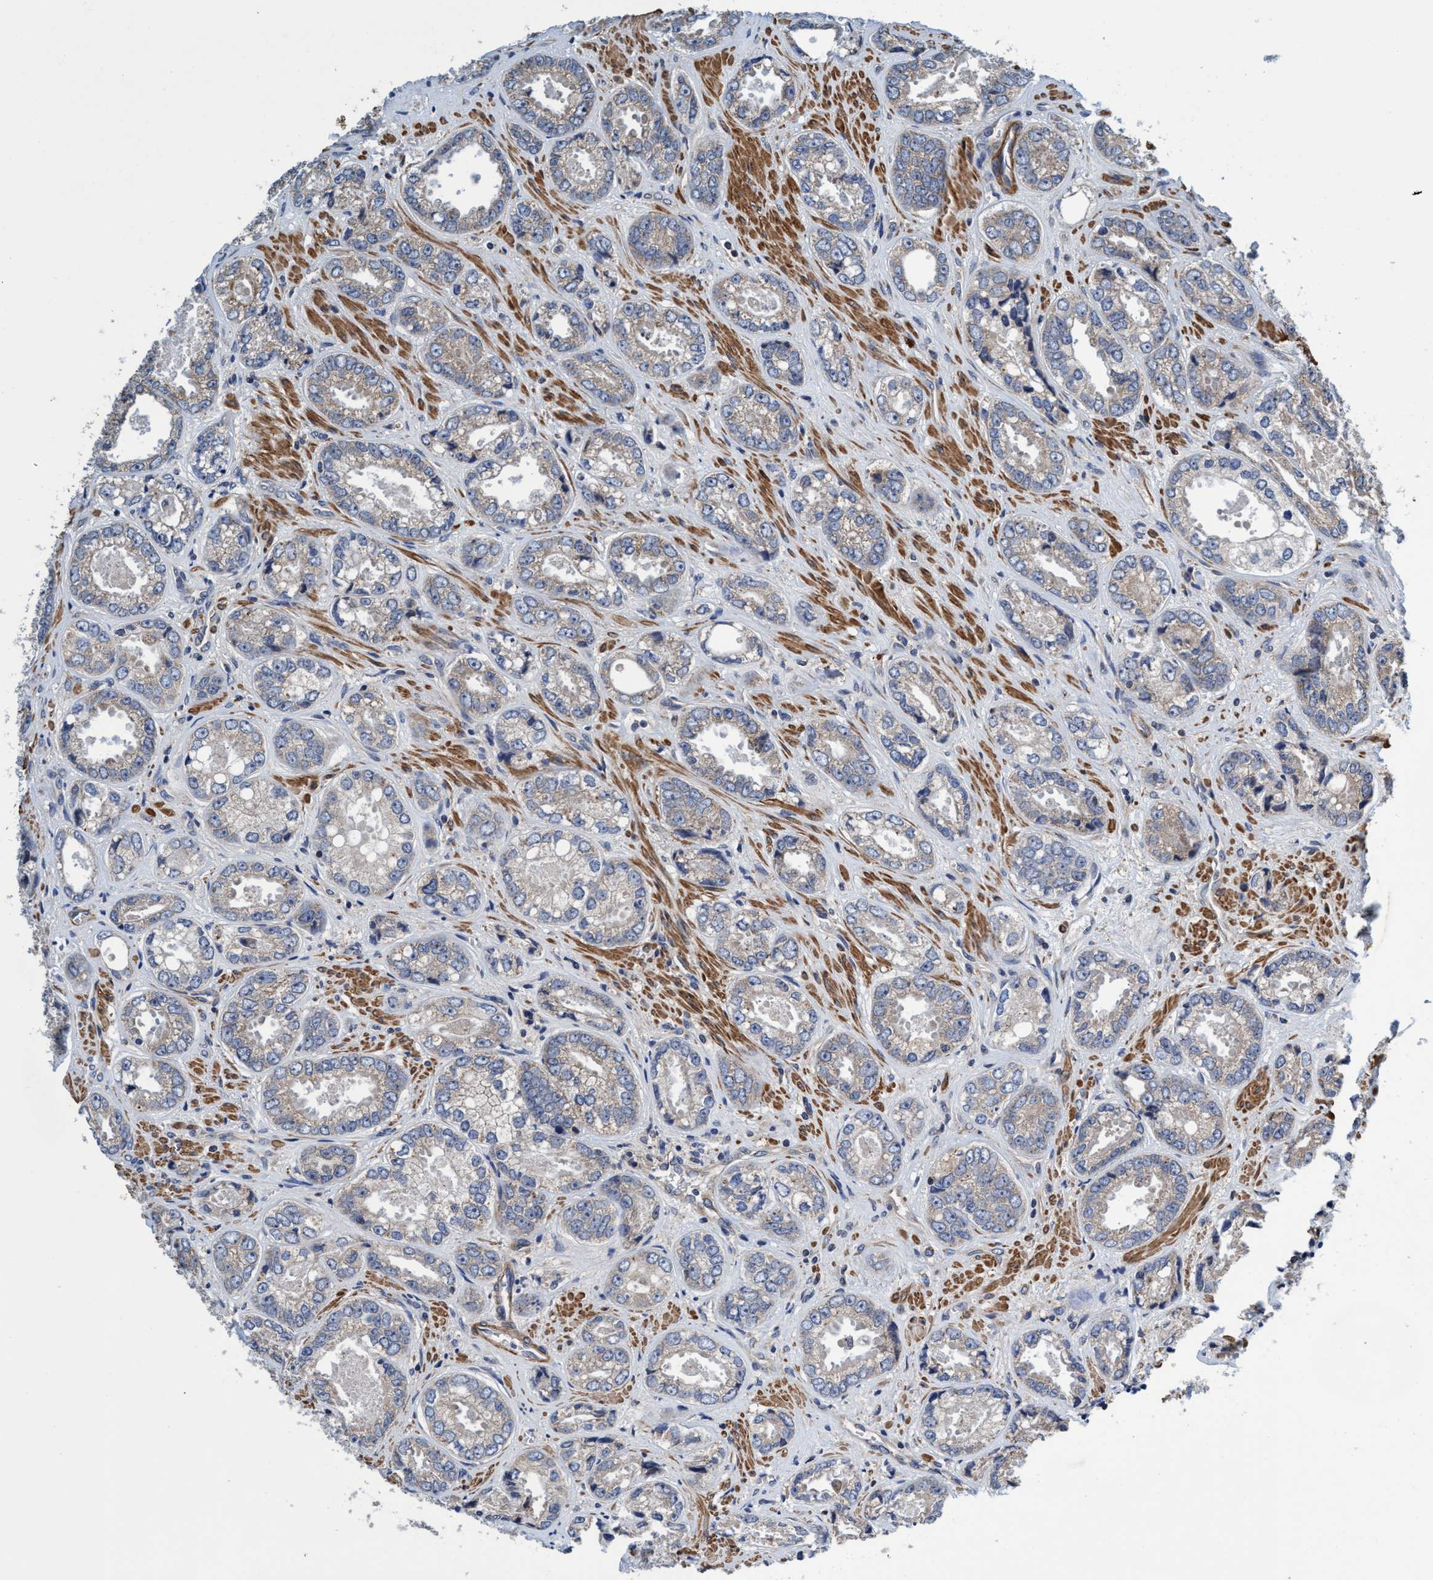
{"staining": {"intensity": "negative", "quantity": "none", "location": "none"}, "tissue": "prostate cancer", "cell_type": "Tumor cells", "image_type": "cancer", "snomed": [{"axis": "morphology", "description": "Adenocarcinoma, High grade"}, {"axis": "topography", "description": "Prostate"}], "caption": "There is no significant staining in tumor cells of prostate cancer. Nuclei are stained in blue.", "gene": "CALCOCO2", "patient": {"sex": "male", "age": 61}}